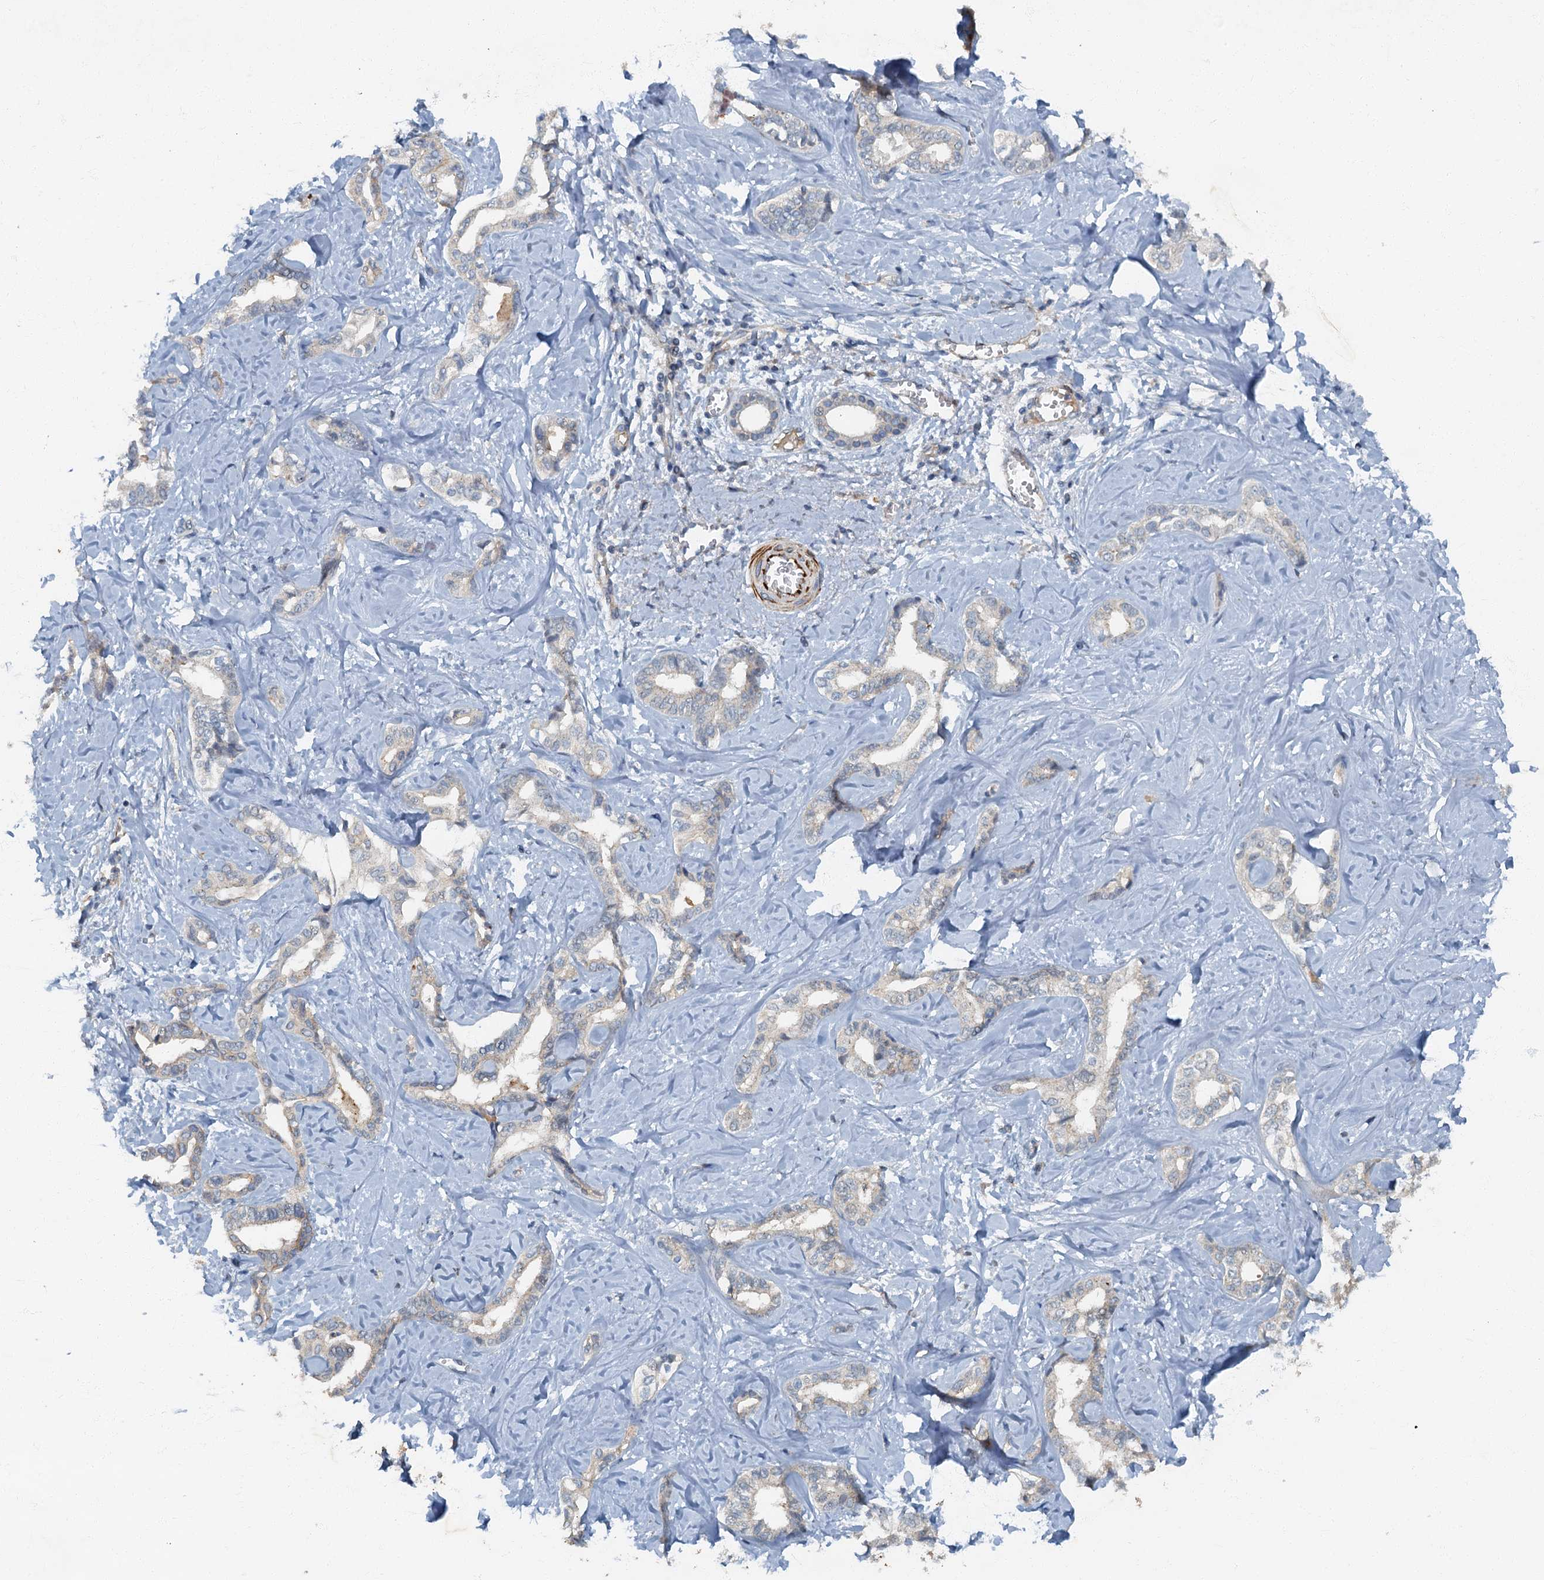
{"staining": {"intensity": "negative", "quantity": "none", "location": "none"}, "tissue": "liver cancer", "cell_type": "Tumor cells", "image_type": "cancer", "snomed": [{"axis": "morphology", "description": "Cholangiocarcinoma"}, {"axis": "topography", "description": "Liver"}], "caption": "Cholangiocarcinoma (liver) was stained to show a protein in brown. There is no significant staining in tumor cells.", "gene": "ARL11", "patient": {"sex": "female", "age": 77}}